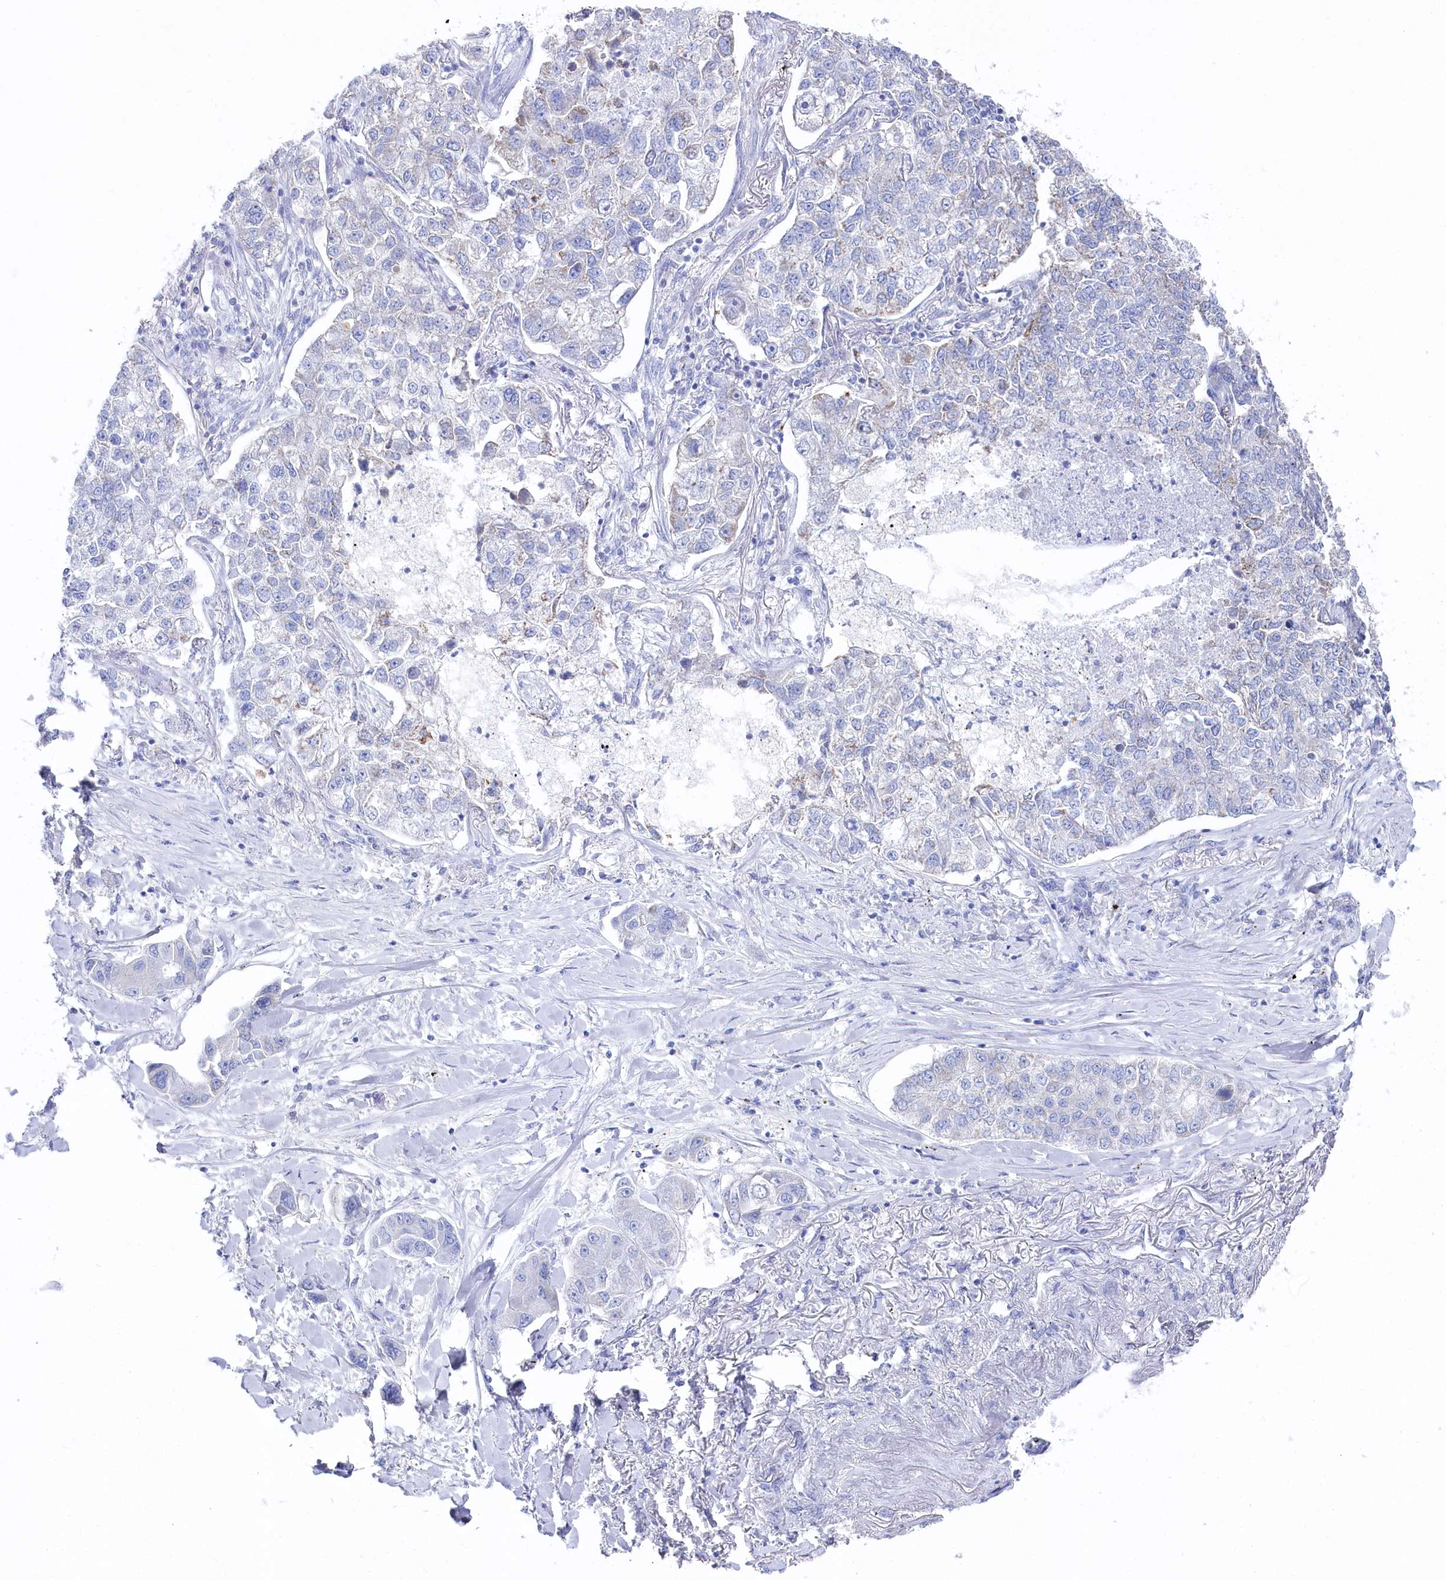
{"staining": {"intensity": "moderate", "quantity": "<25%", "location": "cytoplasmic/membranous"}, "tissue": "lung cancer", "cell_type": "Tumor cells", "image_type": "cancer", "snomed": [{"axis": "morphology", "description": "Adenocarcinoma, NOS"}, {"axis": "topography", "description": "Lung"}], "caption": "Lung adenocarcinoma stained with immunohistochemistry (IHC) reveals moderate cytoplasmic/membranous staining in approximately <25% of tumor cells.", "gene": "GLS2", "patient": {"sex": "male", "age": 49}}